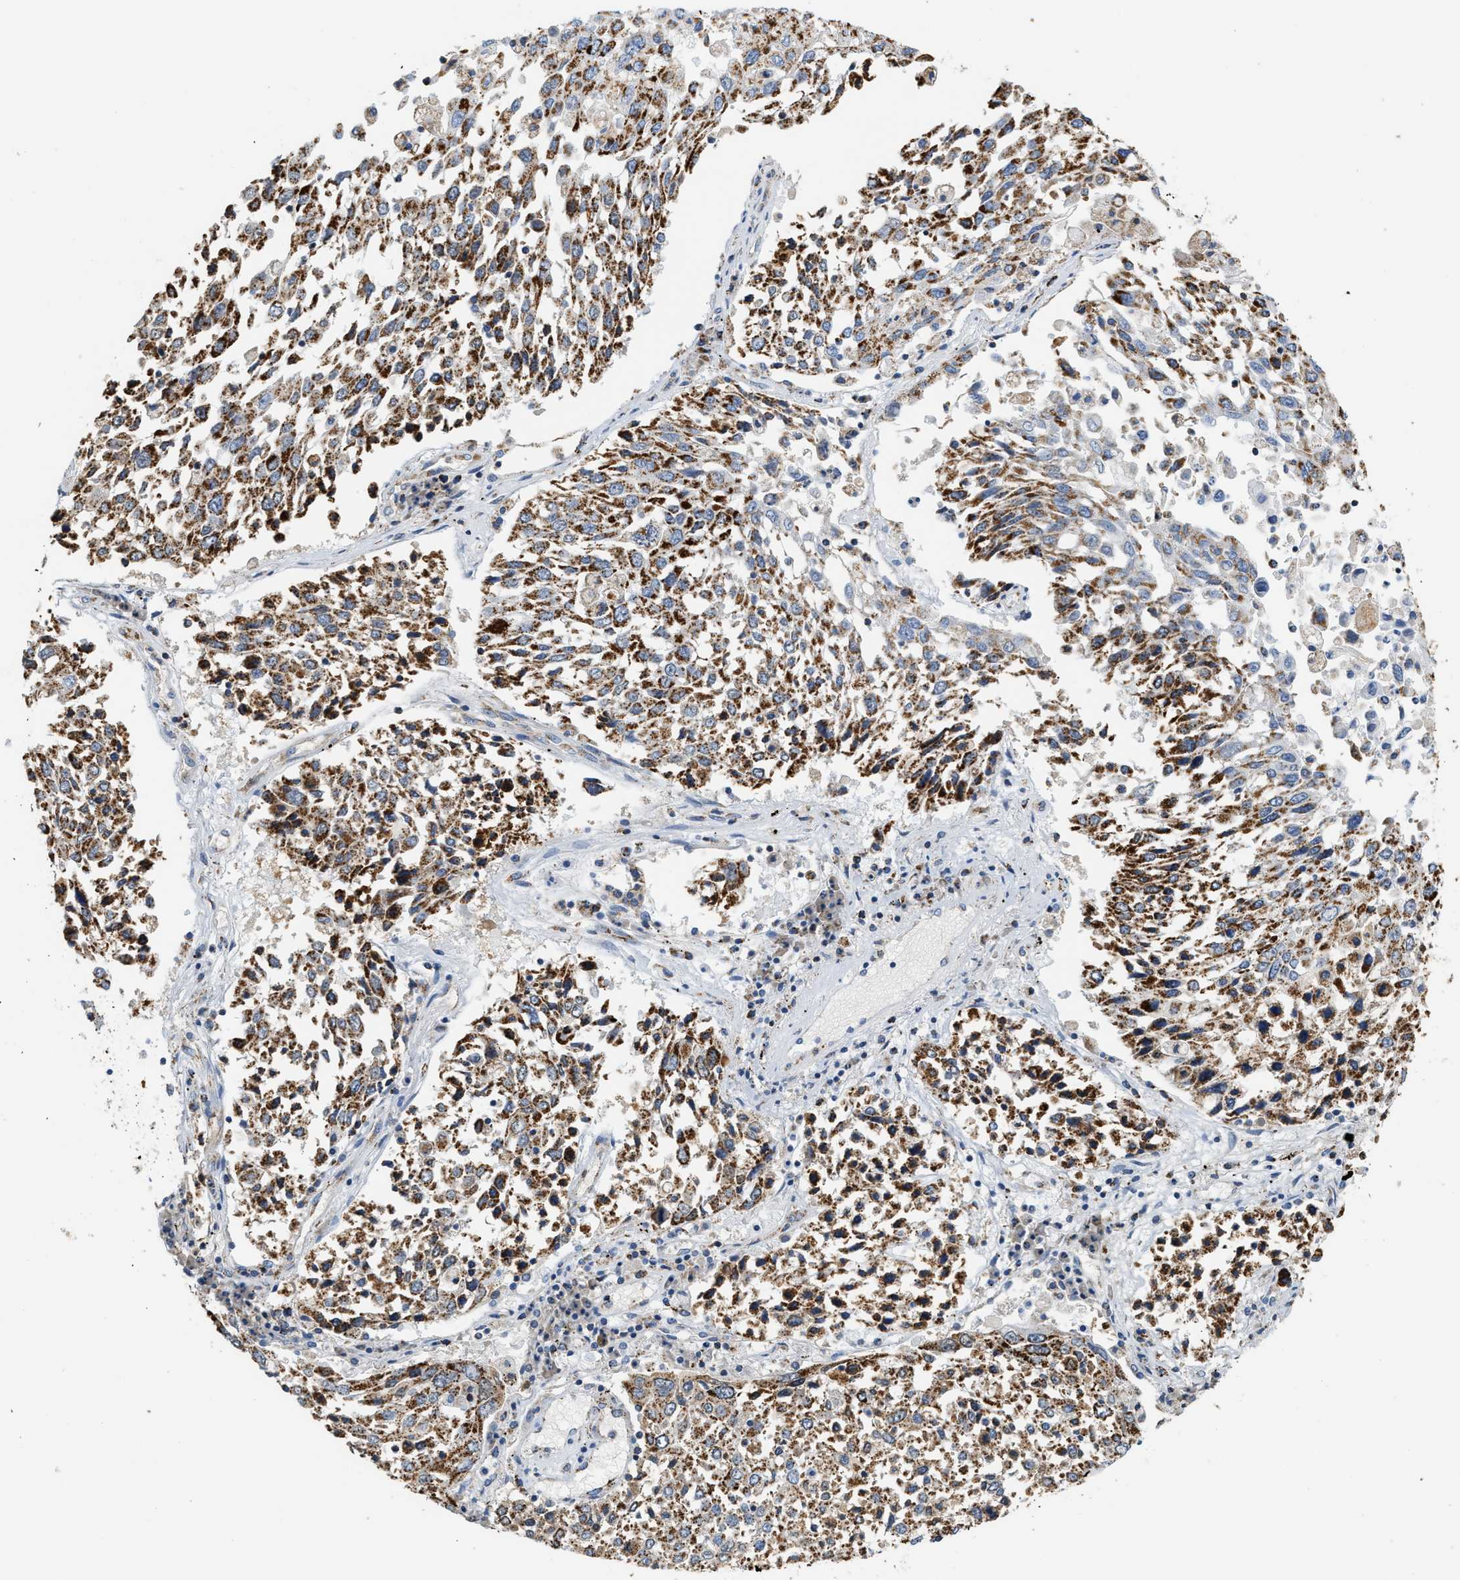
{"staining": {"intensity": "moderate", "quantity": ">75%", "location": "cytoplasmic/membranous"}, "tissue": "lung cancer", "cell_type": "Tumor cells", "image_type": "cancer", "snomed": [{"axis": "morphology", "description": "Squamous cell carcinoma, NOS"}, {"axis": "topography", "description": "Lung"}], "caption": "A micrograph of human squamous cell carcinoma (lung) stained for a protein exhibits moderate cytoplasmic/membranous brown staining in tumor cells.", "gene": "SHMT2", "patient": {"sex": "male", "age": 65}}